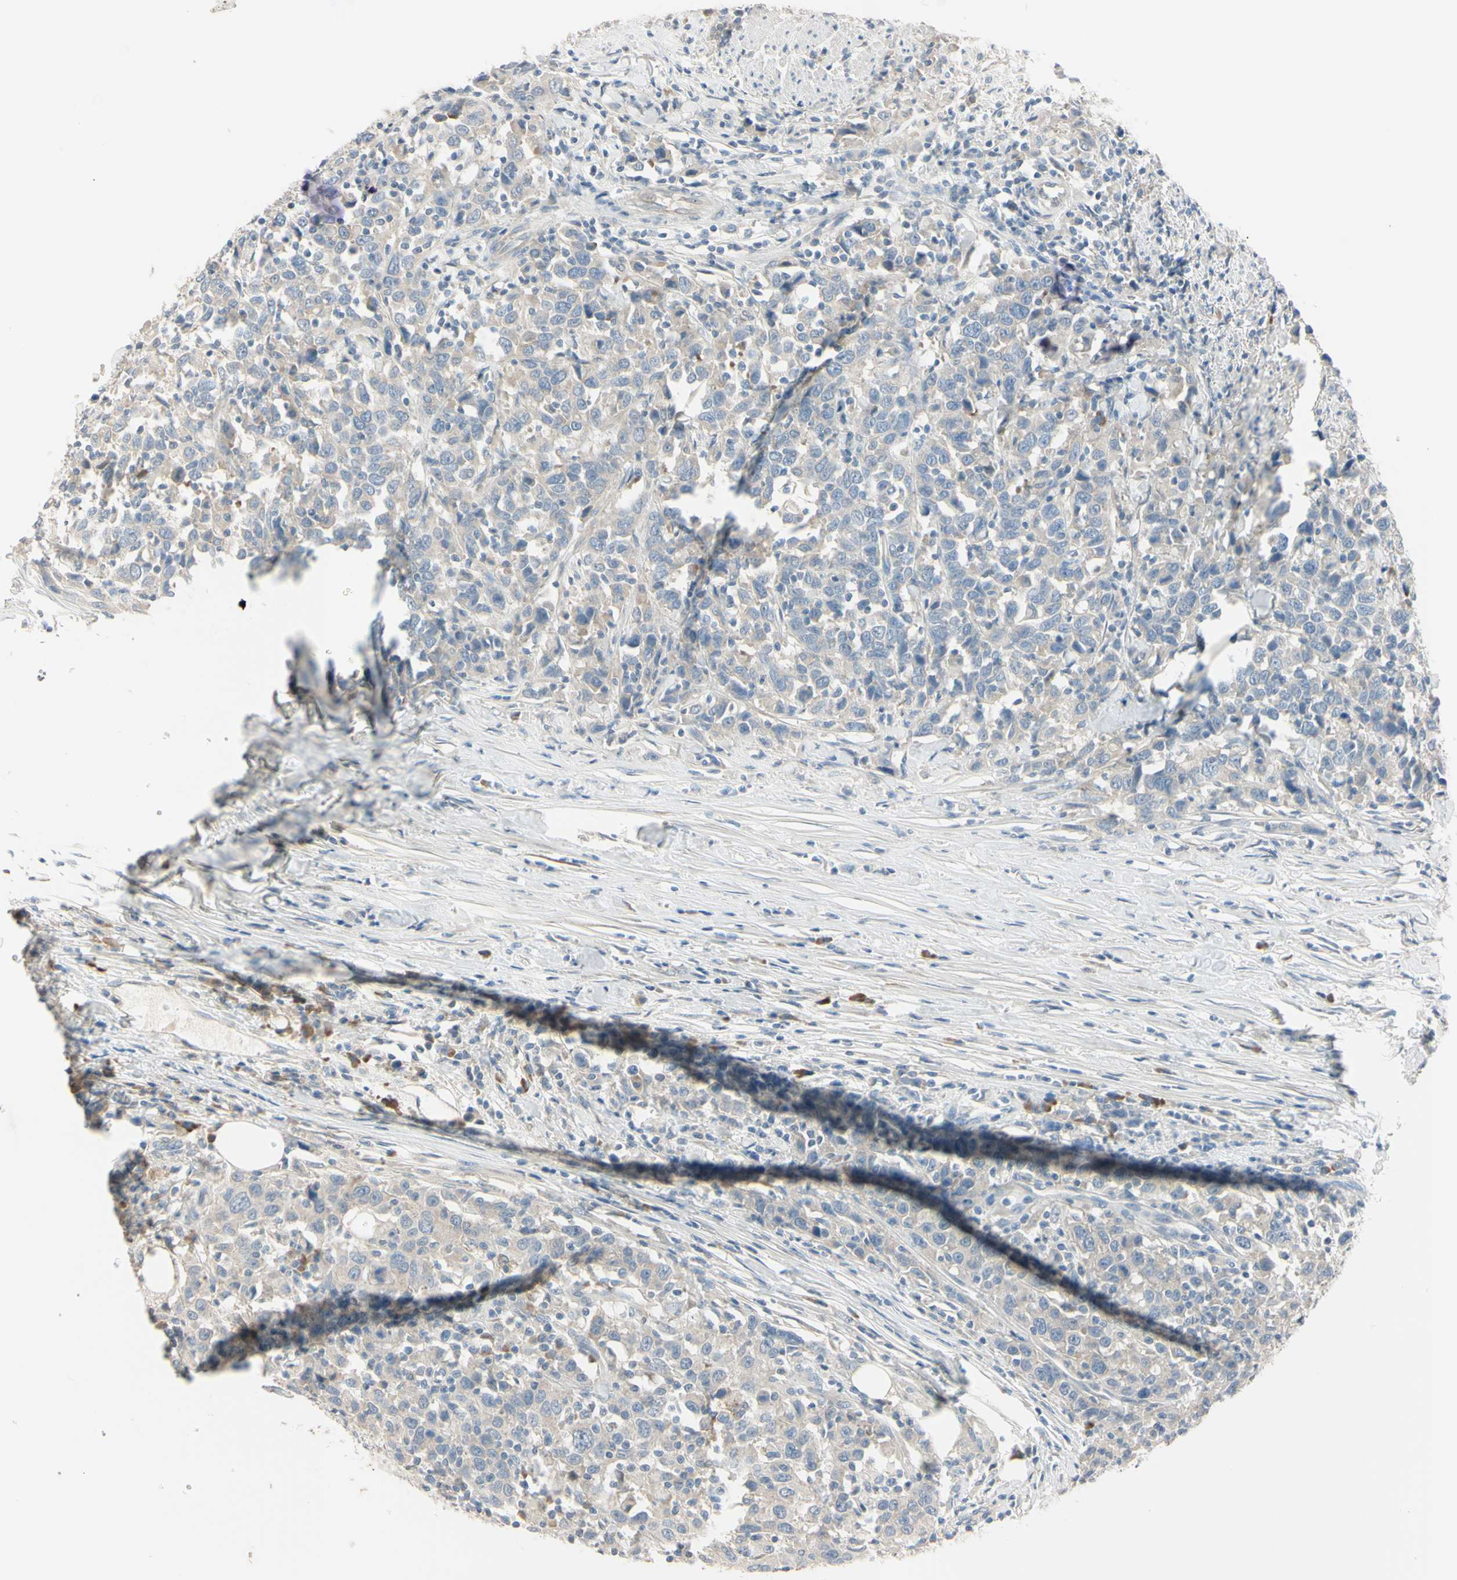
{"staining": {"intensity": "negative", "quantity": "none", "location": "none"}, "tissue": "urothelial cancer", "cell_type": "Tumor cells", "image_type": "cancer", "snomed": [{"axis": "morphology", "description": "Urothelial carcinoma, High grade"}, {"axis": "topography", "description": "Urinary bladder"}], "caption": "DAB immunohistochemical staining of urothelial cancer demonstrates no significant expression in tumor cells.", "gene": "AATK", "patient": {"sex": "male", "age": 61}}